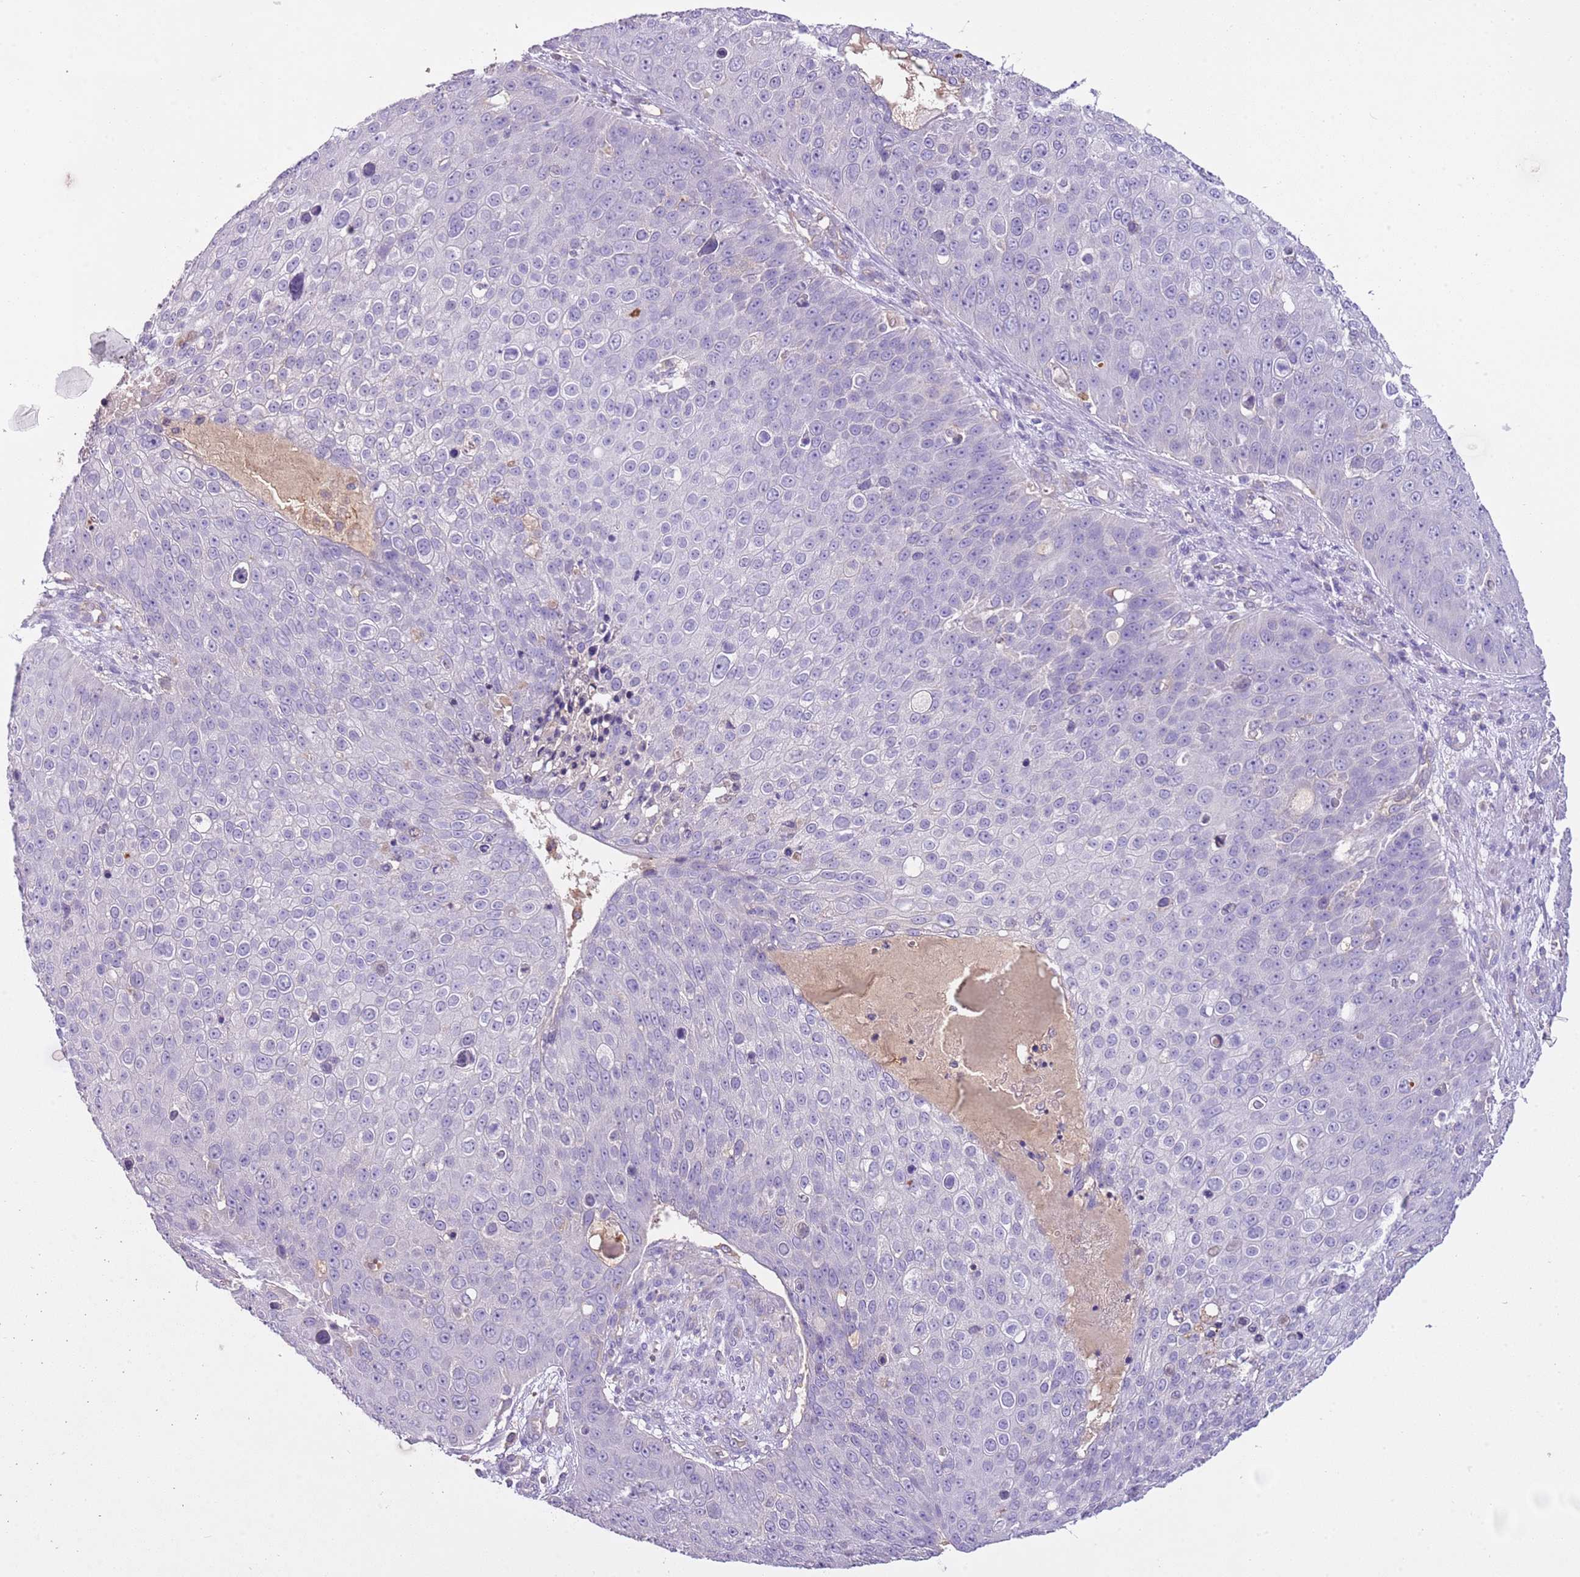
{"staining": {"intensity": "negative", "quantity": "none", "location": "none"}, "tissue": "skin cancer", "cell_type": "Tumor cells", "image_type": "cancer", "snomed": [{"axis": "morphology", "description": "Squamous cell carcinoma, NOS"}, {"axis": "topography", "description": "Skin"}], "caption": "Tumor cells show no significant staining in squamous cell carcinoma (skin).", "gene": "HES3", "patient": {"sex": "male", "age": 71}}